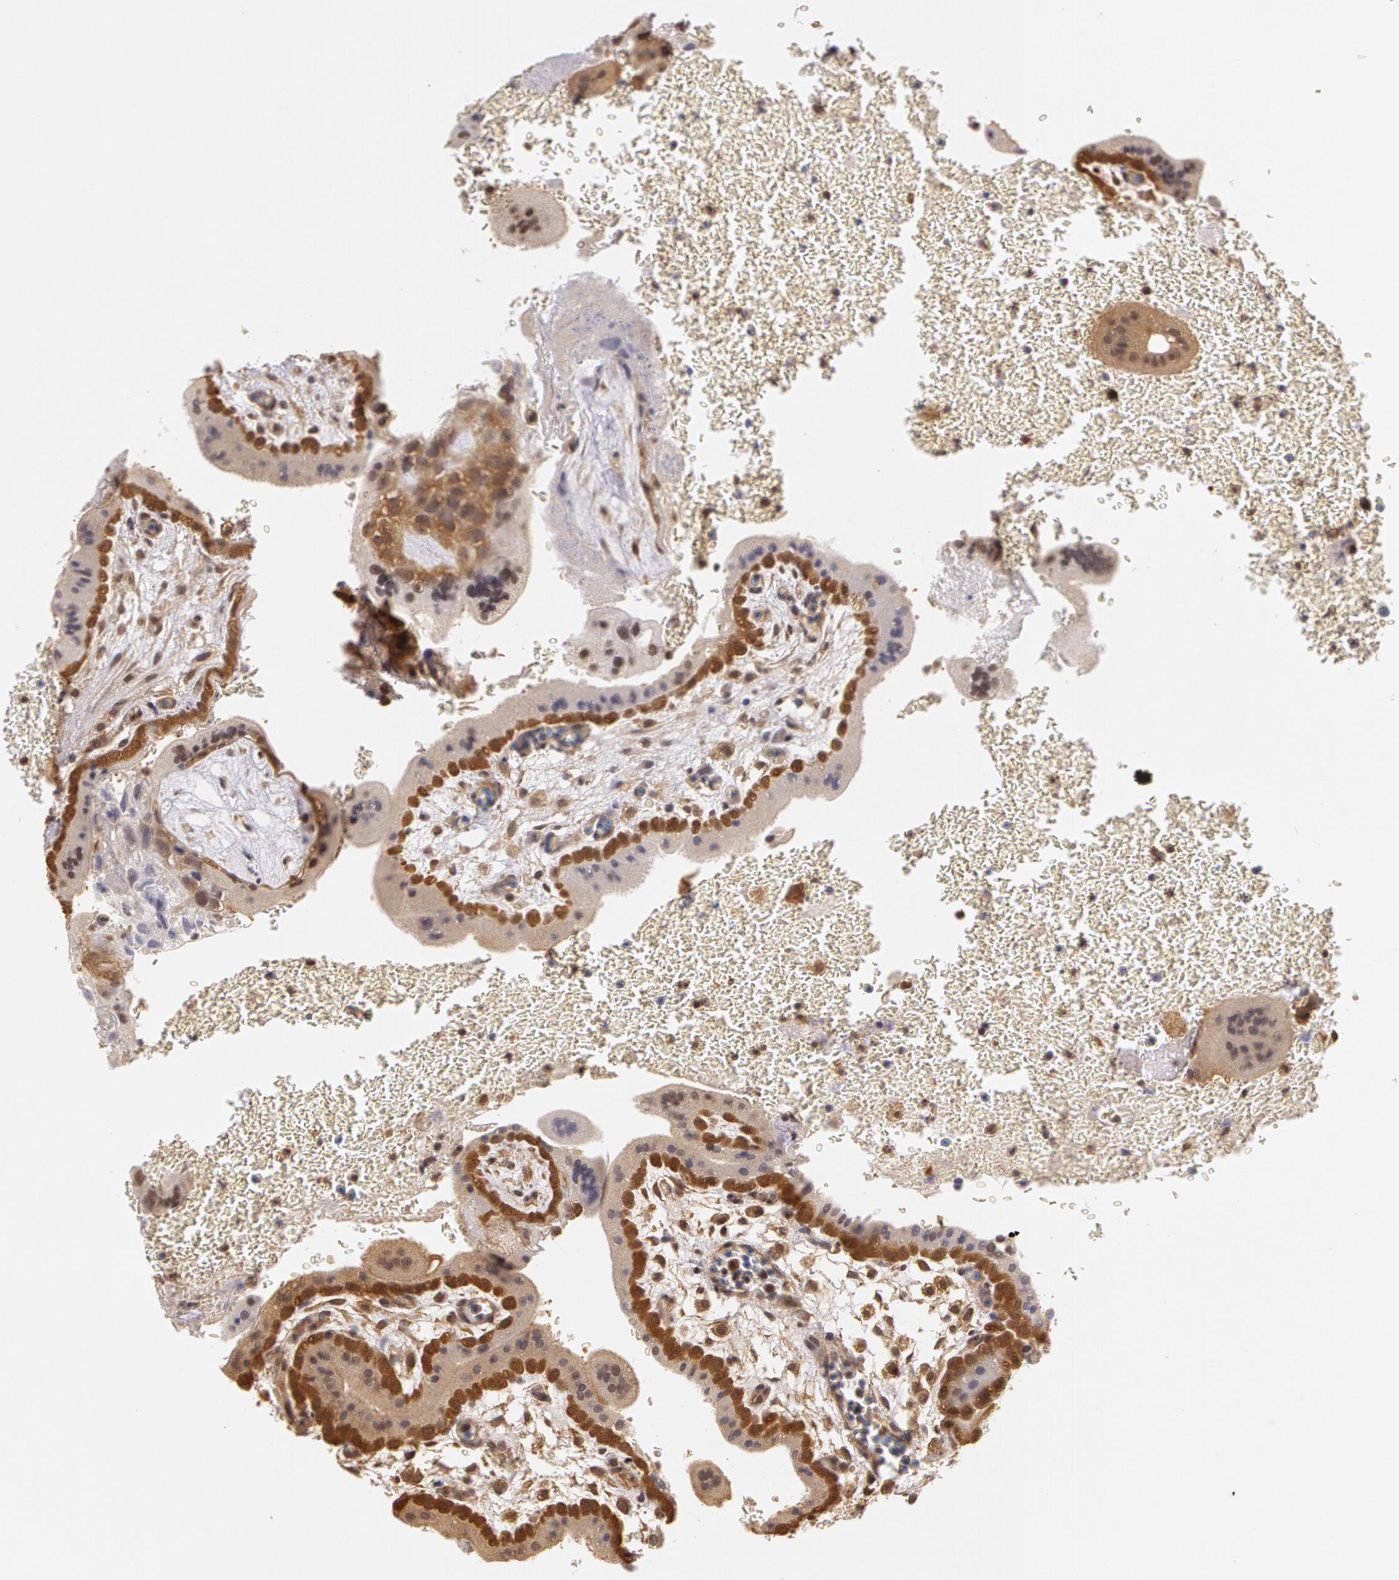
{"staining": {"intensity": "moderate", "quantity": "25%-75%", "location": "cytoplasmic/membranous"}, "tissue": "placenta", "cell_type": "Decidual cells", "image_type": "normal", "snomed": [{"axis": "morphology", "description": "Normal tissue, NOS"}, {"axis": "topography", "description": "Placenta"}], "caption": "A histopathology image of human placenta stained for a protein exhibits moderate cytoplasmic/membranous brown staining in decidual cells.", "gene": "AHSA1", "patient": {"sex": "female", "age": 35}}